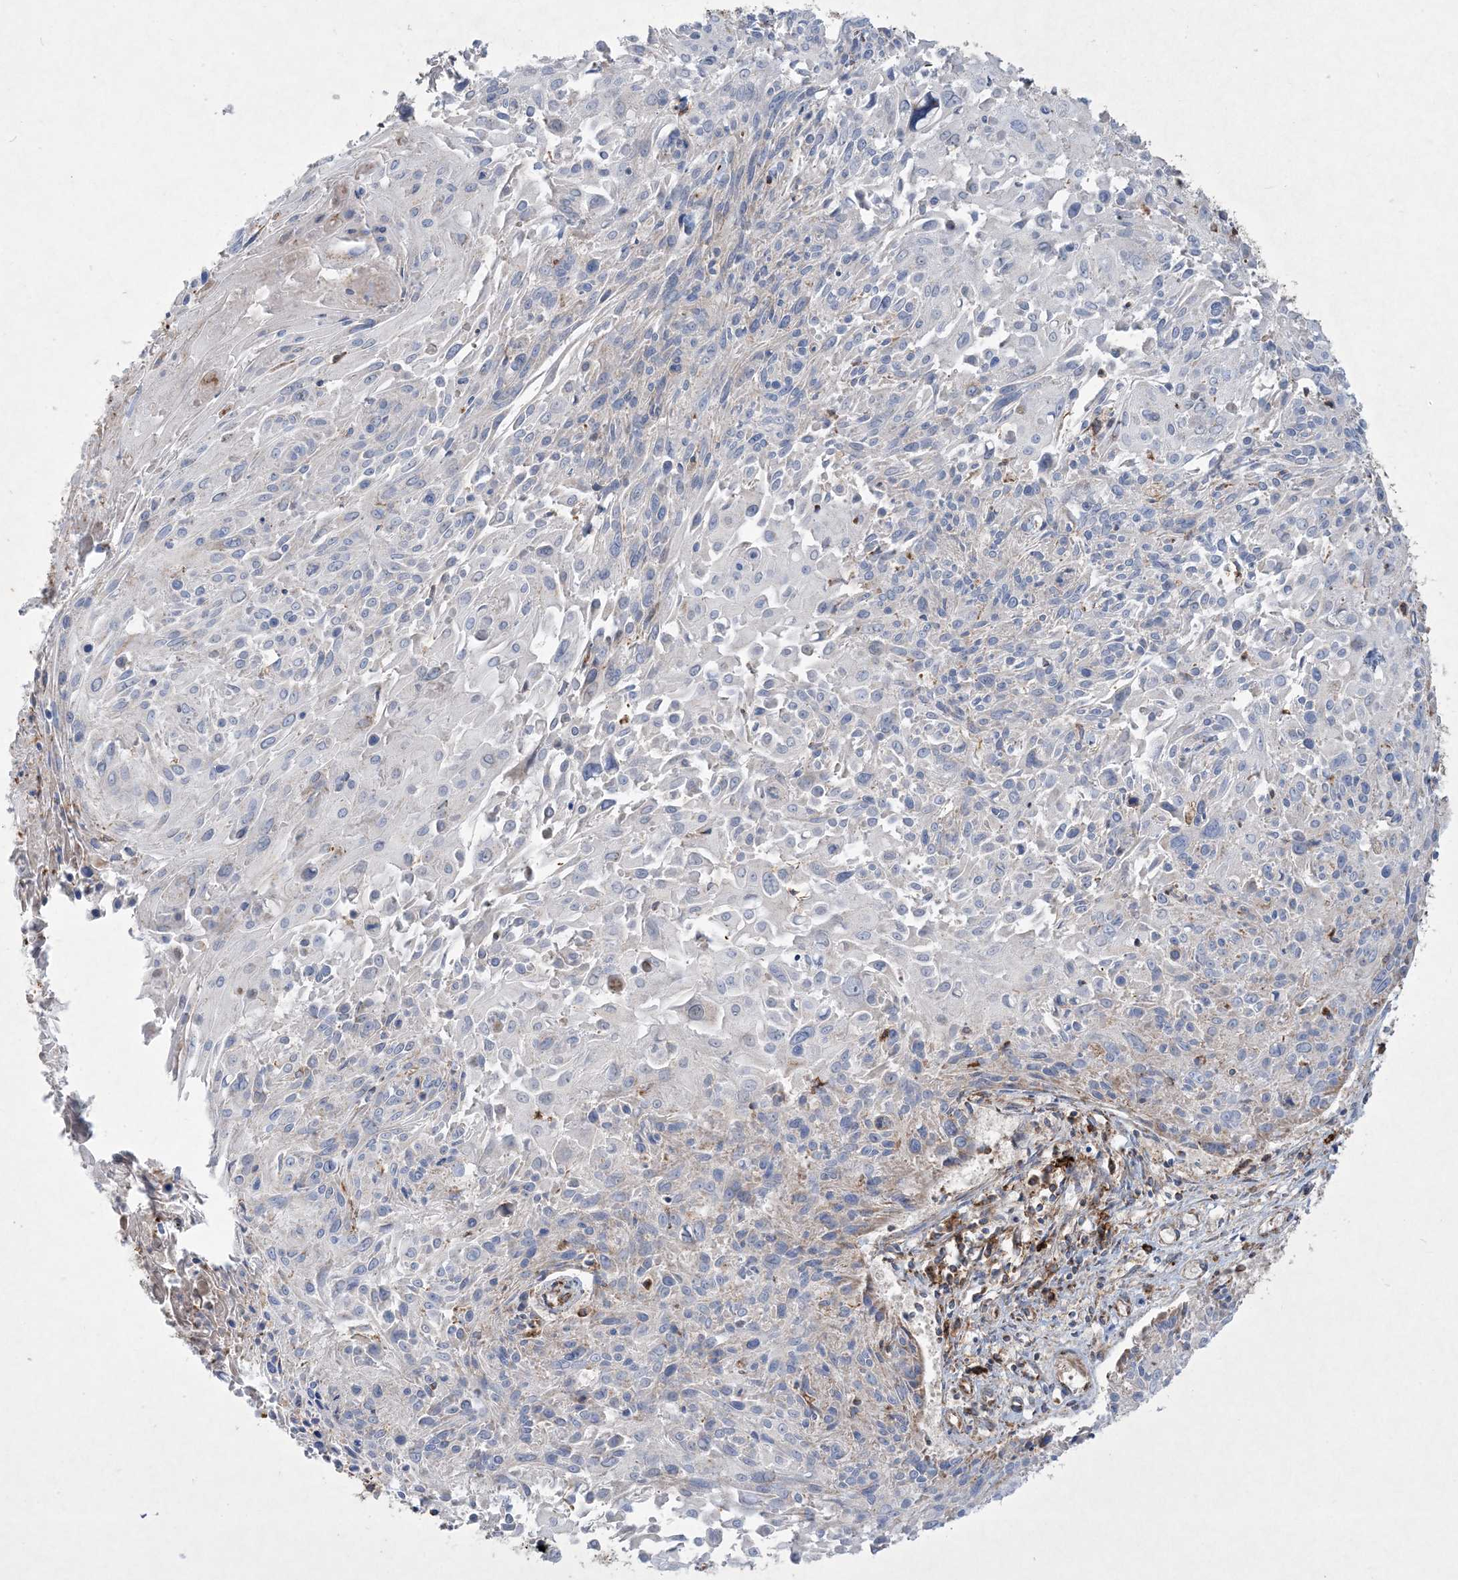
{"staining": {"intensity": "negative", "quantity": "none", "location": "none"}, "tissue": "cervical cancer", "cell_type": "Tumor cells", "image_type": "cancer", "snomed": [{"axis": "morphology", "description": "Squamous cell carcinoma, NOS"}, {"axis": "topography", "description": "Cervix"}], "caption": "Tumor cells are negative for protein expression in human cervical squamous cell carcinoma. (DAB (3,3'-diaminobenzidine) immunohistochemistry with hematoxylin counter stain).", "gene": "BEND4", "patient": {"sex": "female", "age": 51}}